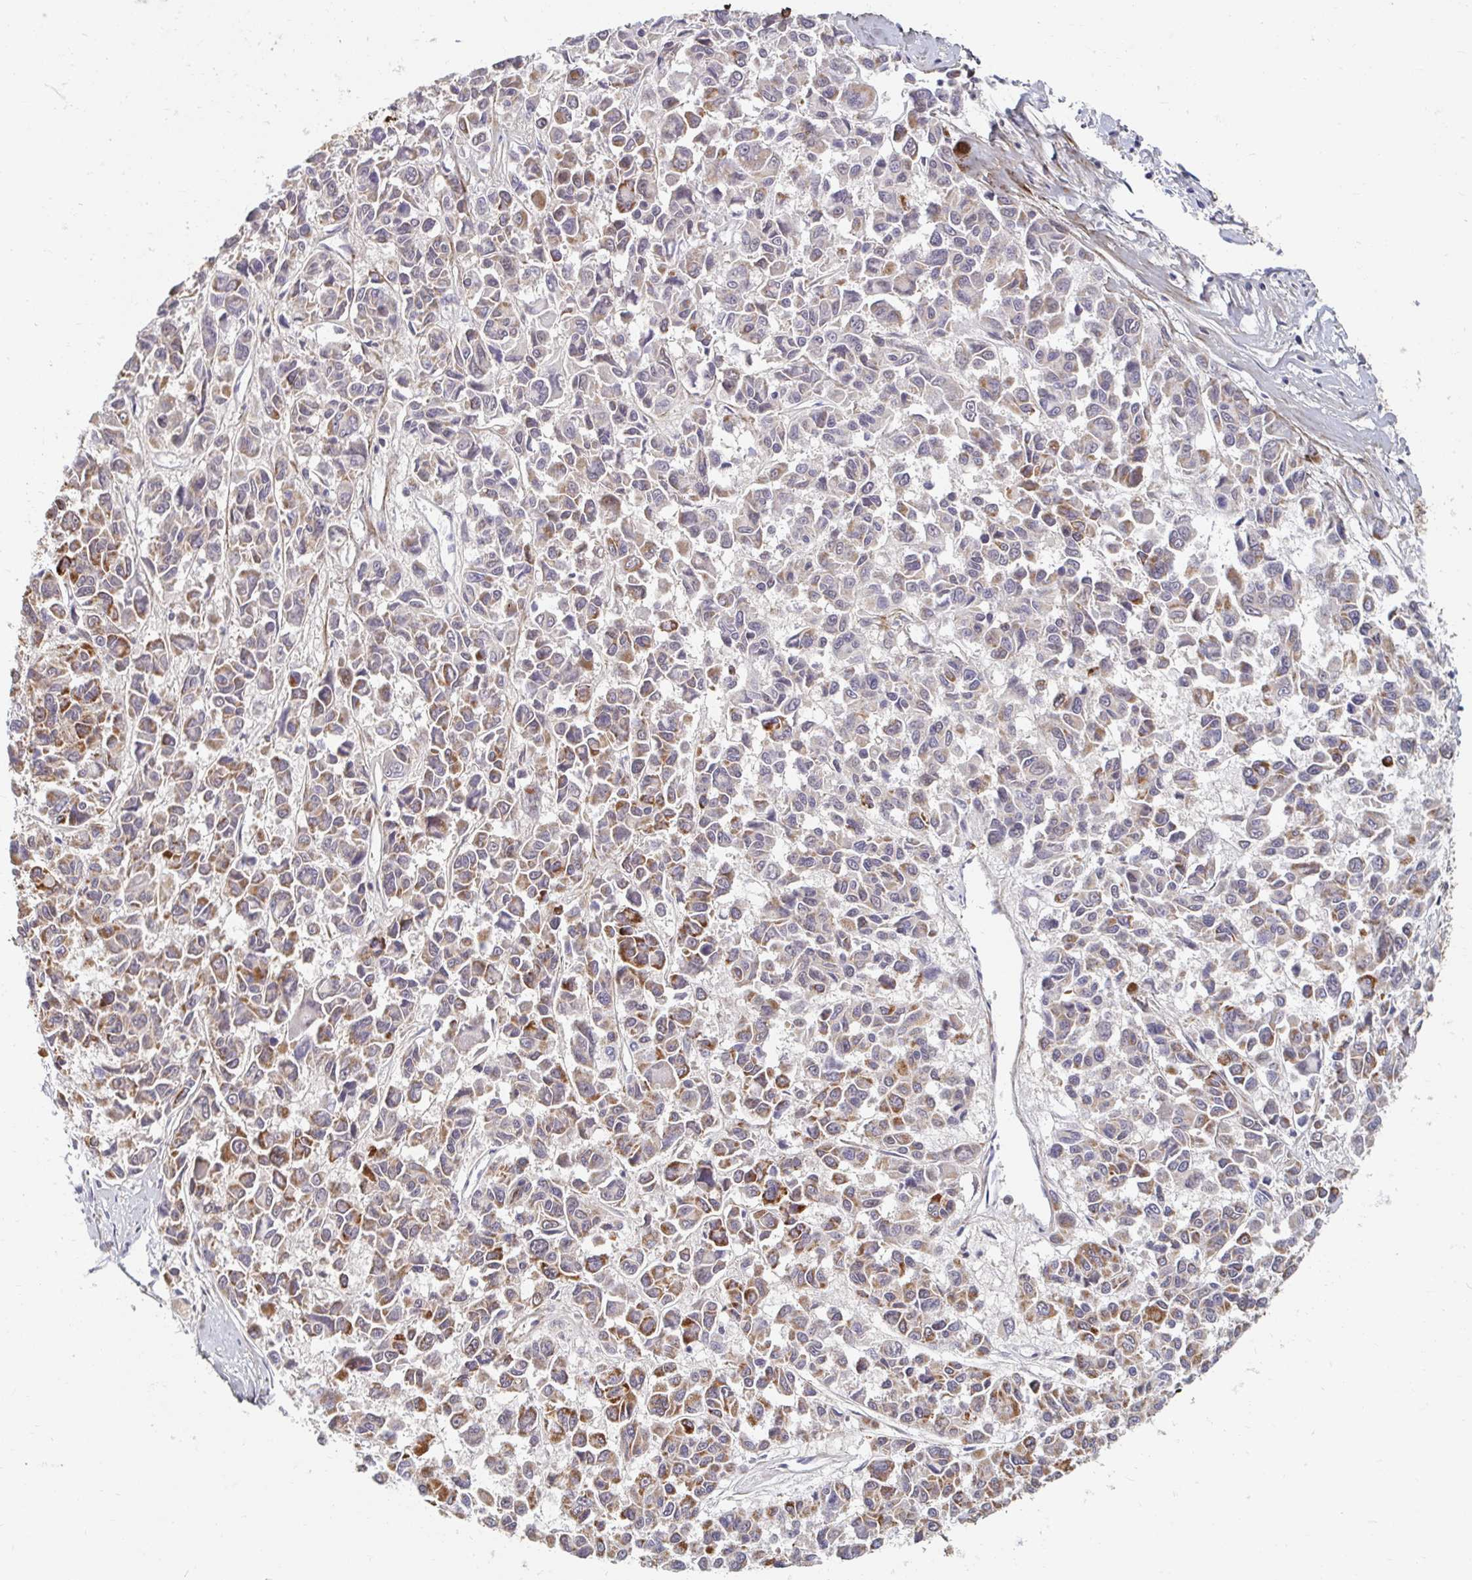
{"staining": {"intensity": "moderate", "quantity": "25%-75%", "location": "cytoplasmic/membranous"}, "tissue": "melanoma", "cell_type": "Tumor cells", "image_type": "cancer", "snomed": [{"axis": "morphology", "description": "Malignant melanoma, NOS"}, {"axis": "topography", "description": "Skin"}], "caption": "Brown immunohistochemical staining in melanoma demonstrates moderate cytoplasmic/membranous expression in about 25%-75% of tumor cells.", "gene": "MAVS", "patient": {"sex": "female", "age": 66}}